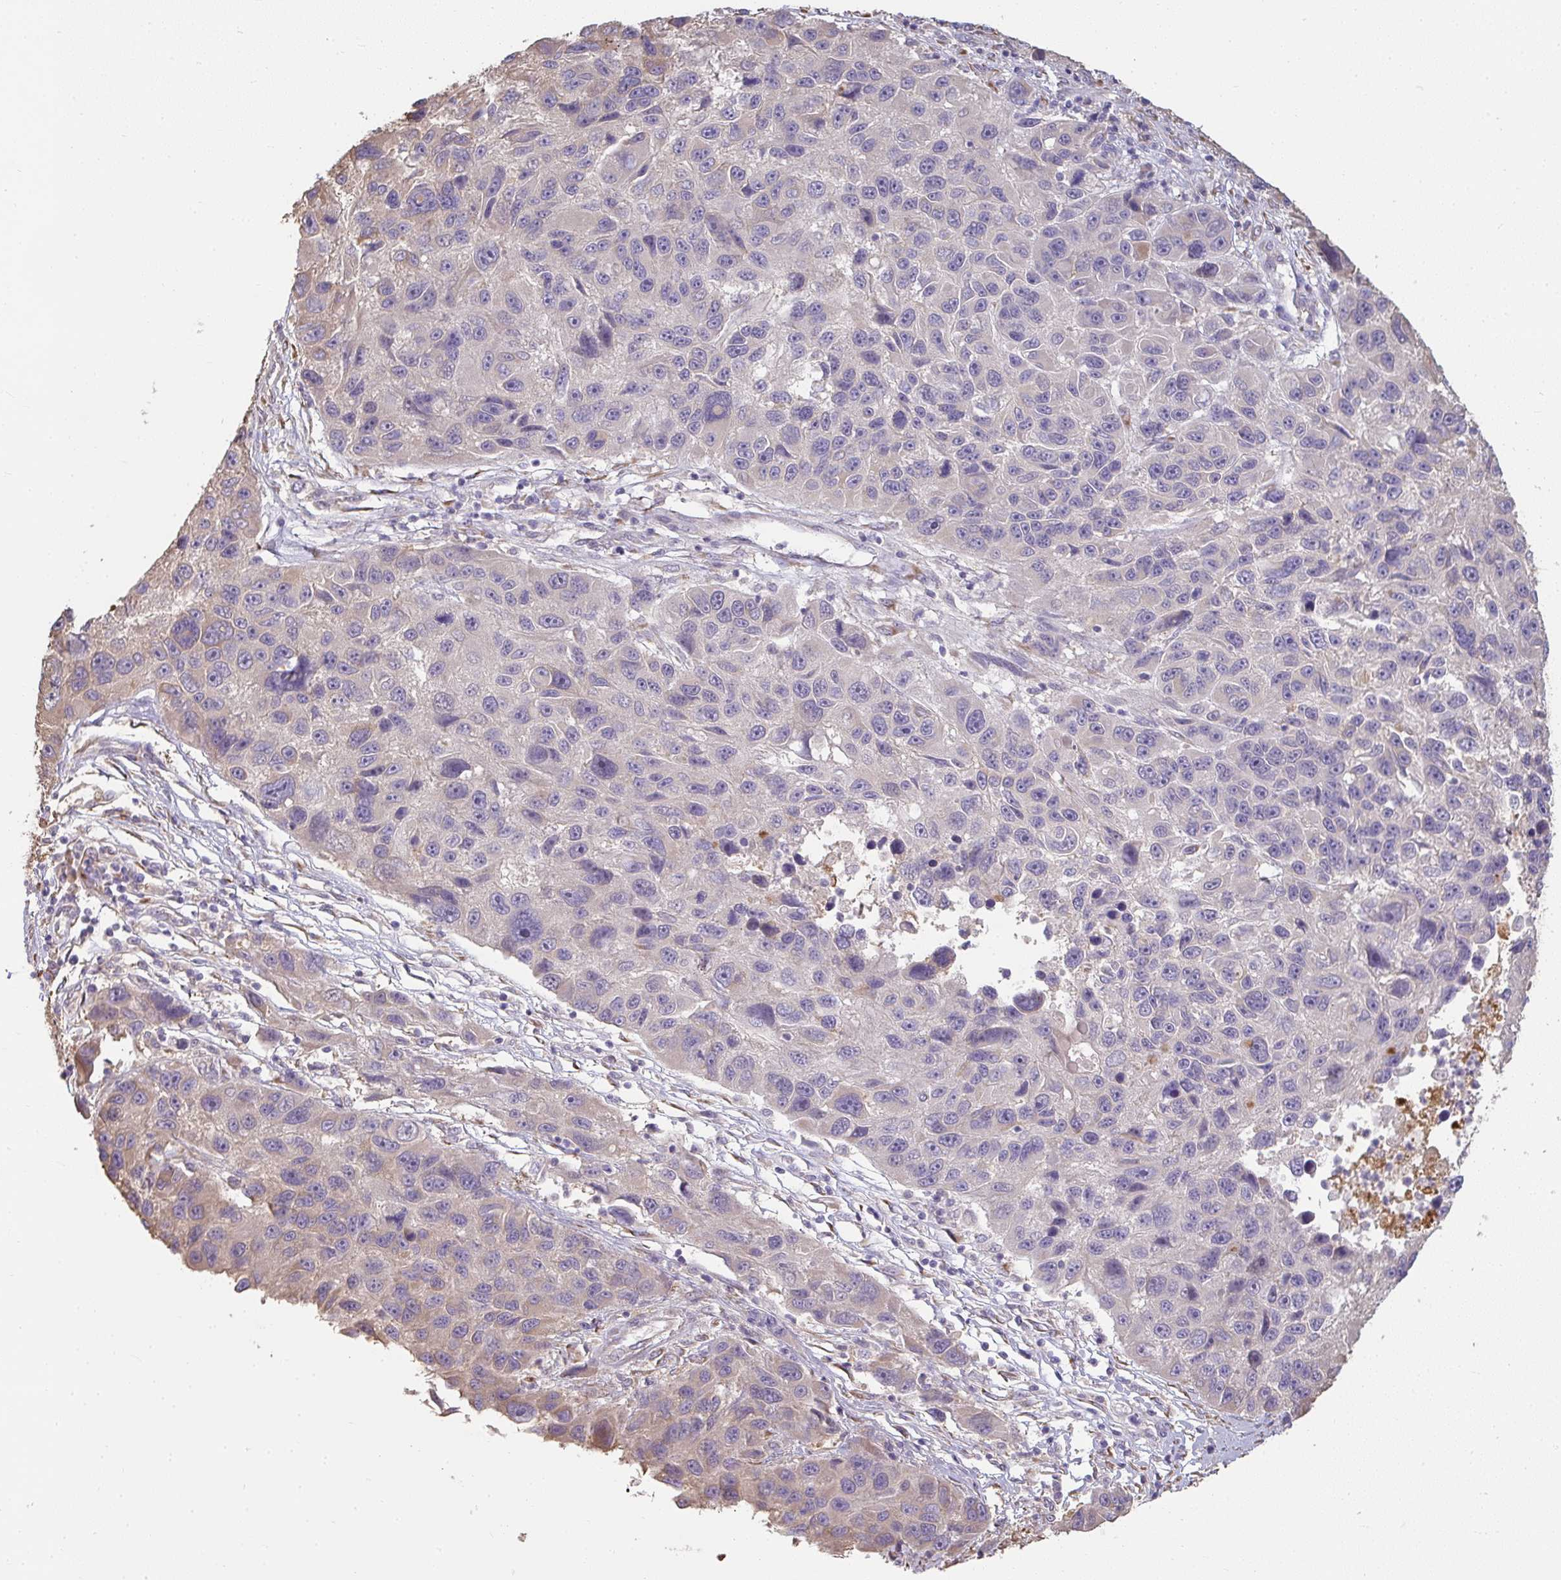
{"staining": {"intensity": "weak", "quantity": "<25%", "location": "cytoplasmic/membranous"}, "tissue": "melanoma", "cell_type": "Tumor cells", "image_type": "cancer", "snomed": [{"axis": "morphology", "description": "Malignant melanoma, NOS"}, {"axis": "topography", "description": "Skin"}], "caption": "This is a photomicrograph of immunohistochemistry (IHC) staining of melanoma, which shows no staining in tumor cells. (Brightfield microscopy of DAB (3,3'-diaminobenzidine) IHC at high magnification).", "gene": "BRINP3", "patient": {"sex": "male", "age": 53}}